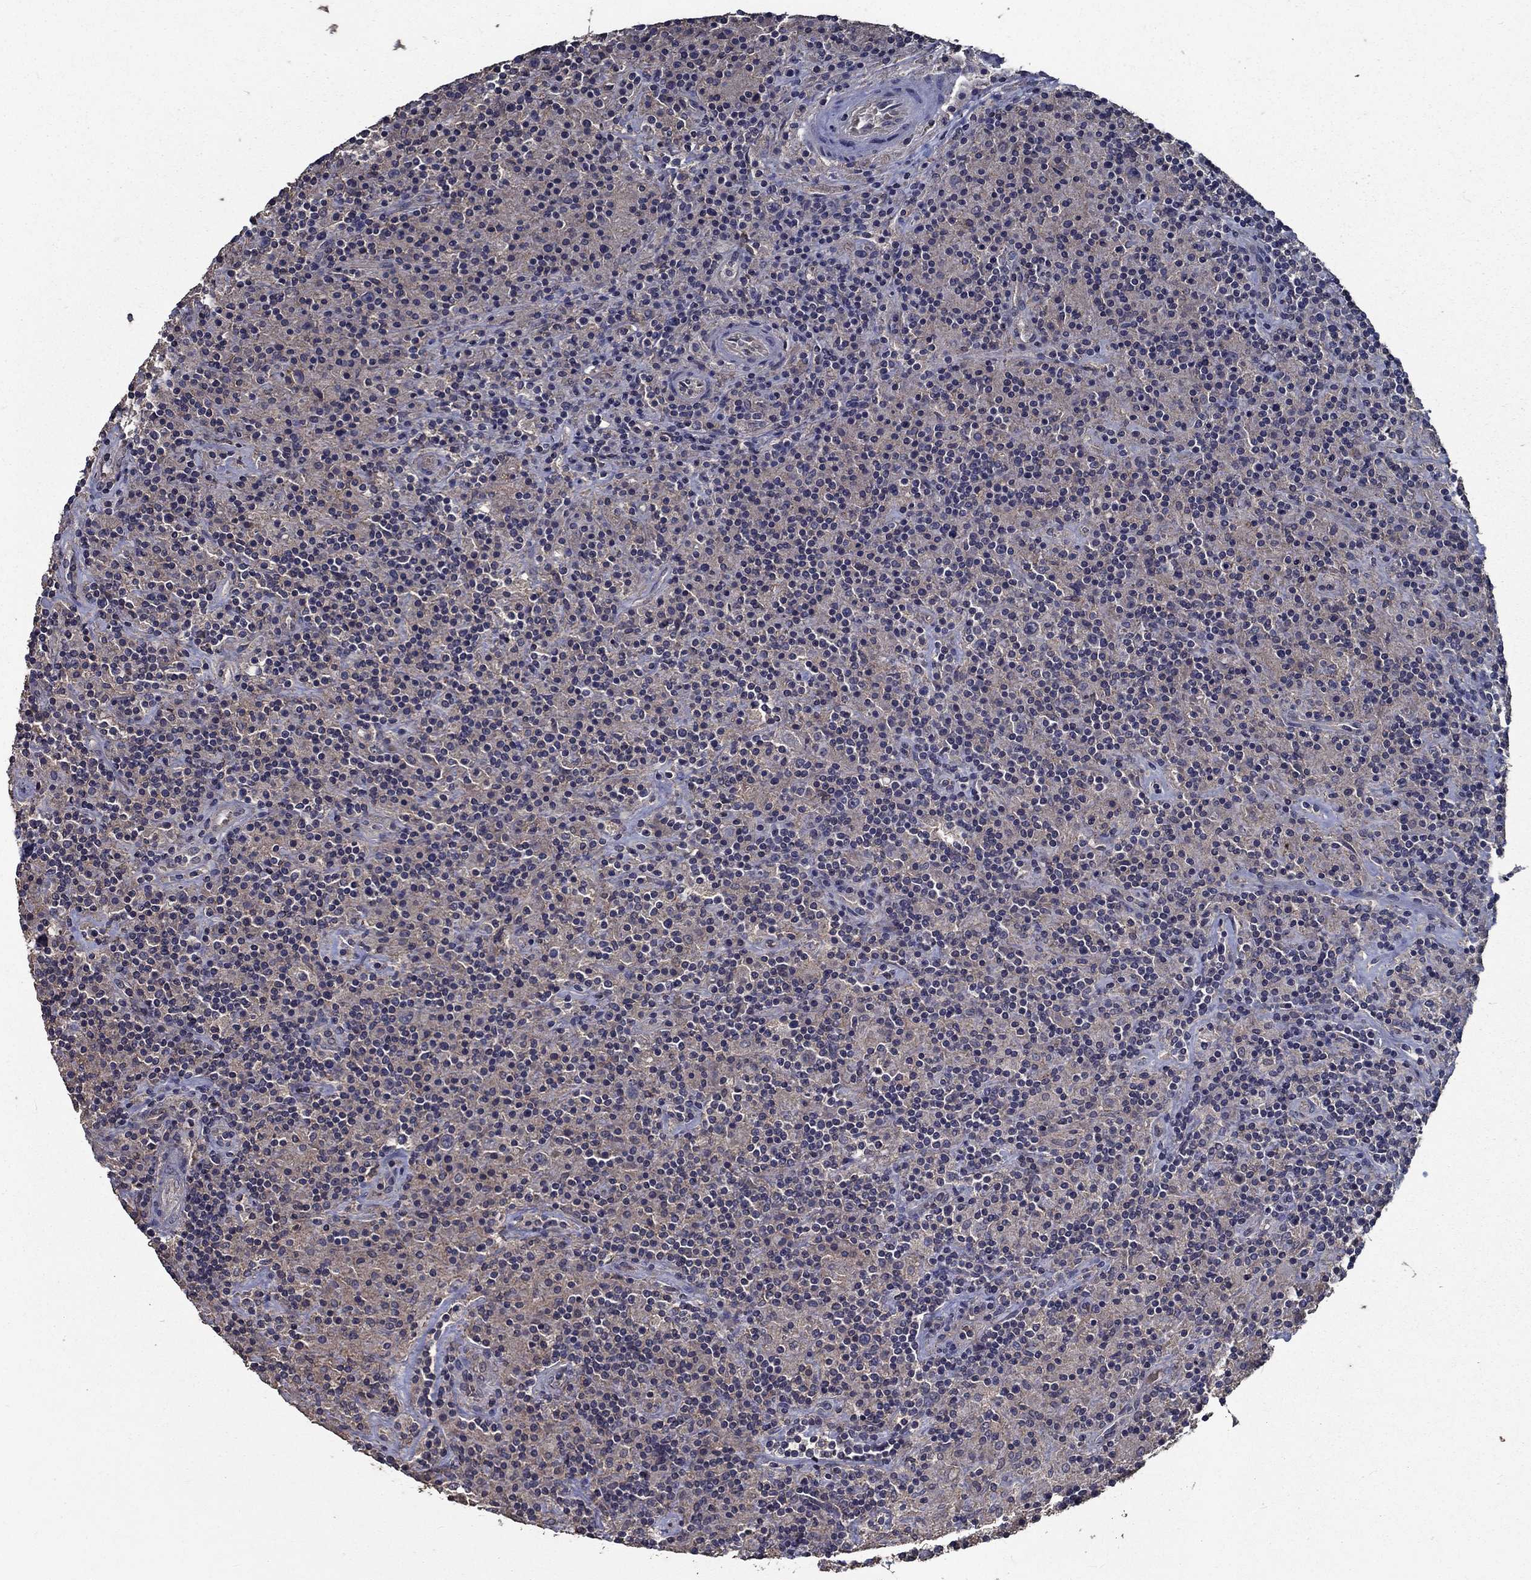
{"staining": {"intensity": "negative", "quantity": "none", "location": "none"}, "tissue": "lymphoma", "cell_type": "Tumor cells", "image_type": "cancer", "snomed": [{"axis": "morphology", "description": "Hodgkin's disease, NOS"}, {"axis": "topography", "description": "Lymph node"}], "caption": "Tumor cells are negative for protein expression in human Hodgkin's disease.", "gene": "SLC44A1", "patient": {"sex": "male", "age": 70}}